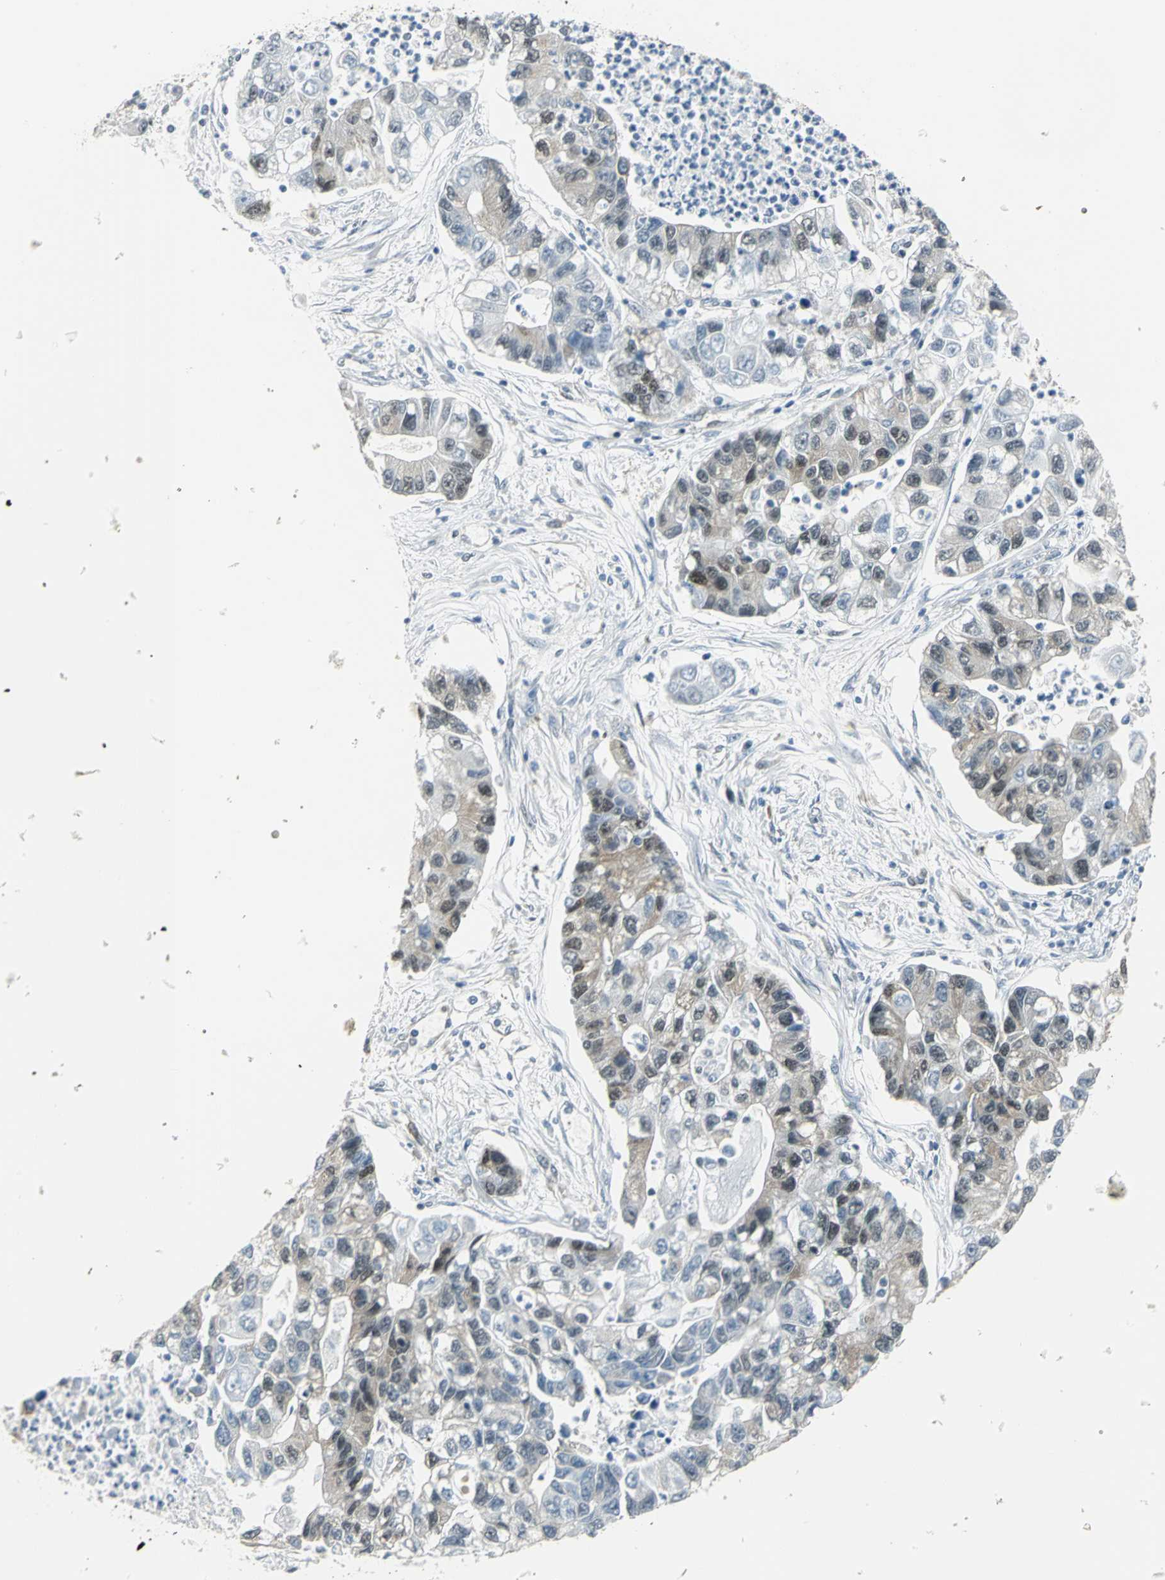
{"staining": {"intensity": "weak", "quantity": "25%-75%", "location": "cytoplasmic/membranous"}, "tissue": "lung cancer", "cell_type": "Tumor cells", "image_type": "cancer", "snomed": [{"axis": "morphology", "description": "Adenocarcinoma, NOS"}, {"axis": "topography", "description": "Lung"}], "caption": "Lung cancer was stained to show a protein in brown. There is low levels of weak cytoplasmic/membranous expression in approximately 25%-75% of tumor cells.", "gene": "DDX5", "patient": {"sex": "female", "age": 51}}